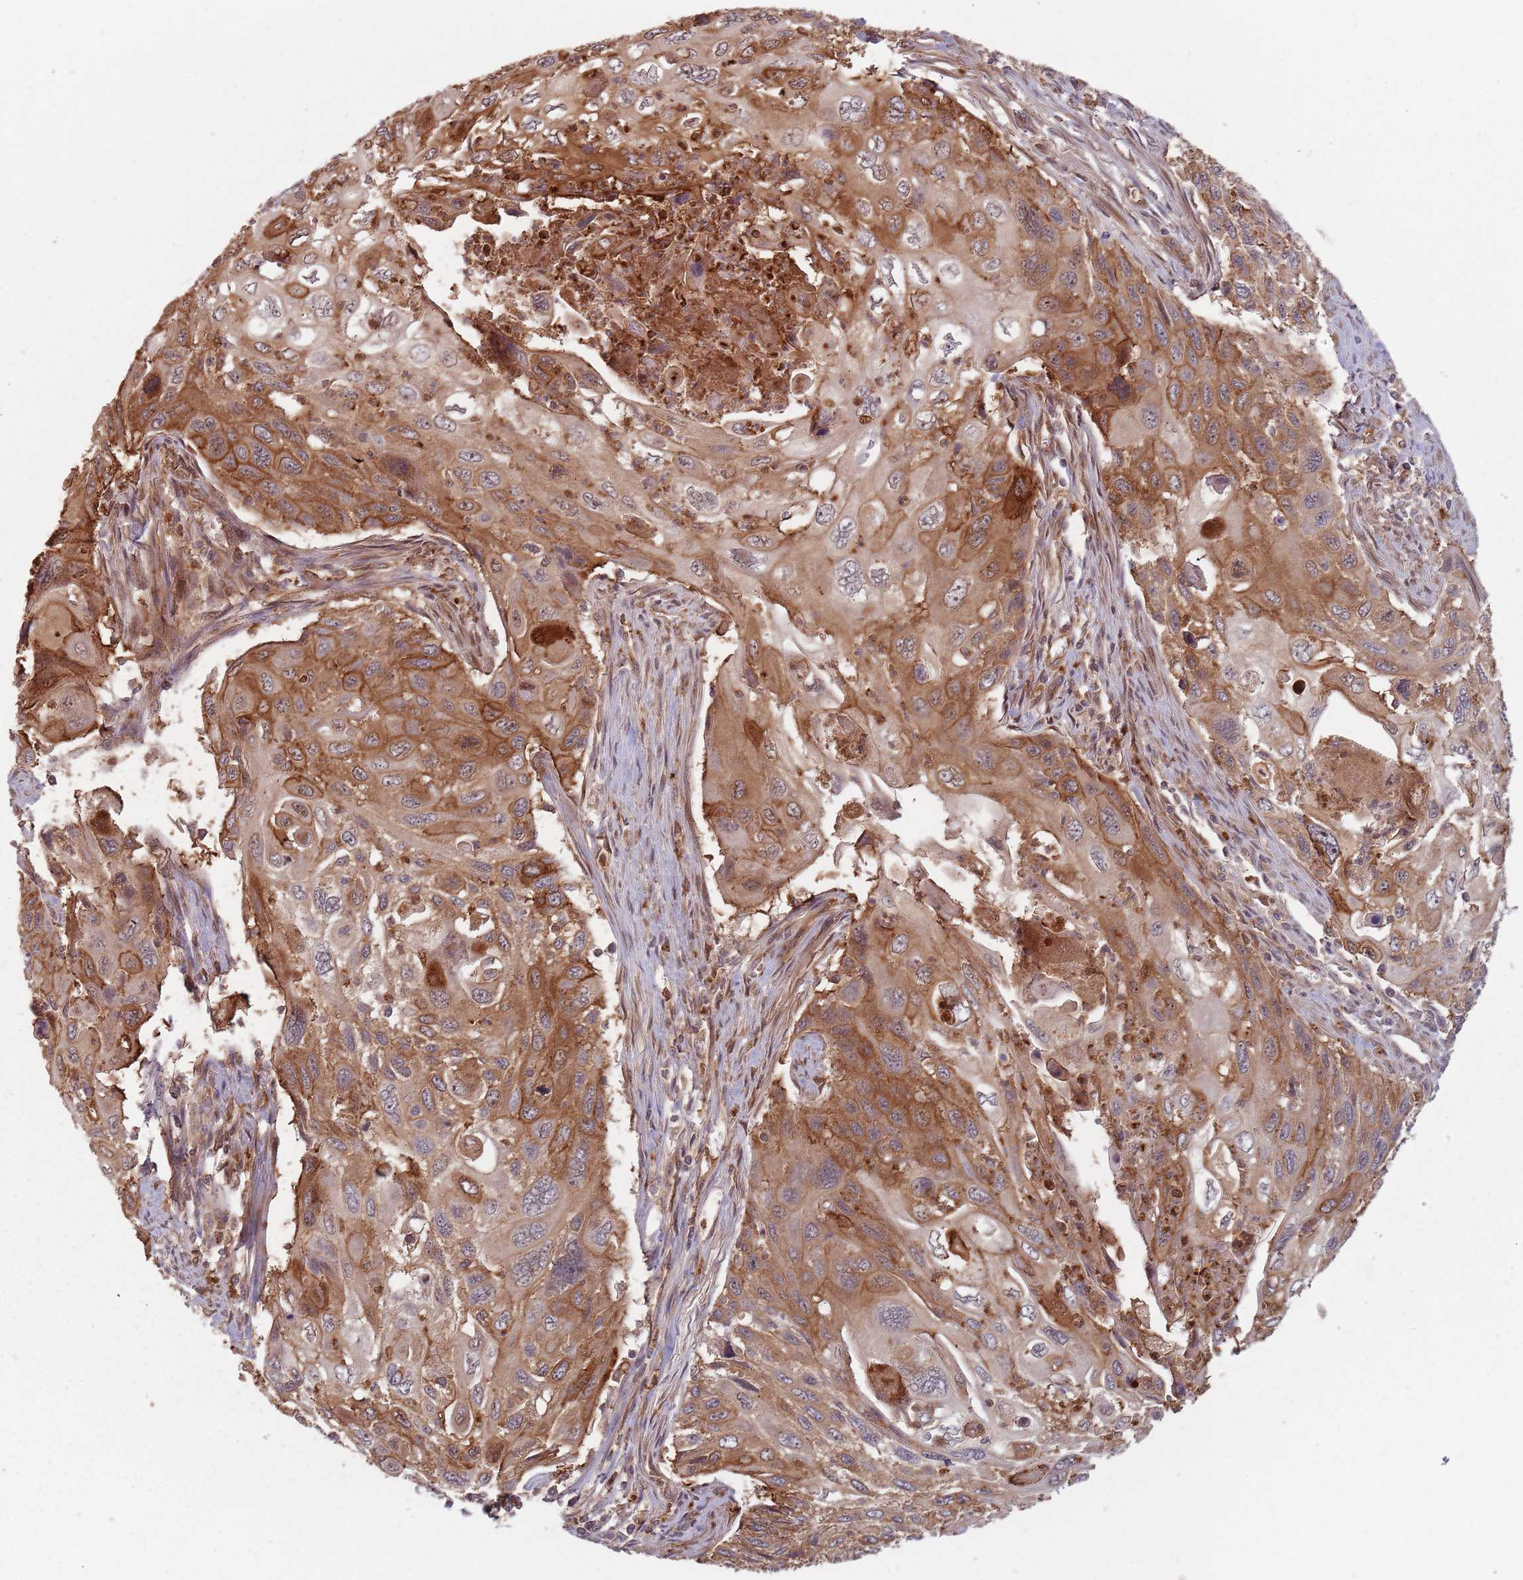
{"staining": {"intensity": "moderate", "quantity": ">75%", "location": "cytoplasmic/membranous"}, "tissue": "cervical cancer", "cell_type": "Tumor cells", "image_type": "cancer", "snomed": [{"axis": "morphology", "description": "Squamous cell carcinoma, NOS"}, {"axis": "topography", "description": "Cervix"}], "caption": "Brown immunohistochemical staining in human cervical cancer shows moderate cytoplasmic/membranous expression in approximately >75% of tumor cells.", "gene": "C3orf14", "patient": {"sex": "female", "age": 70}}